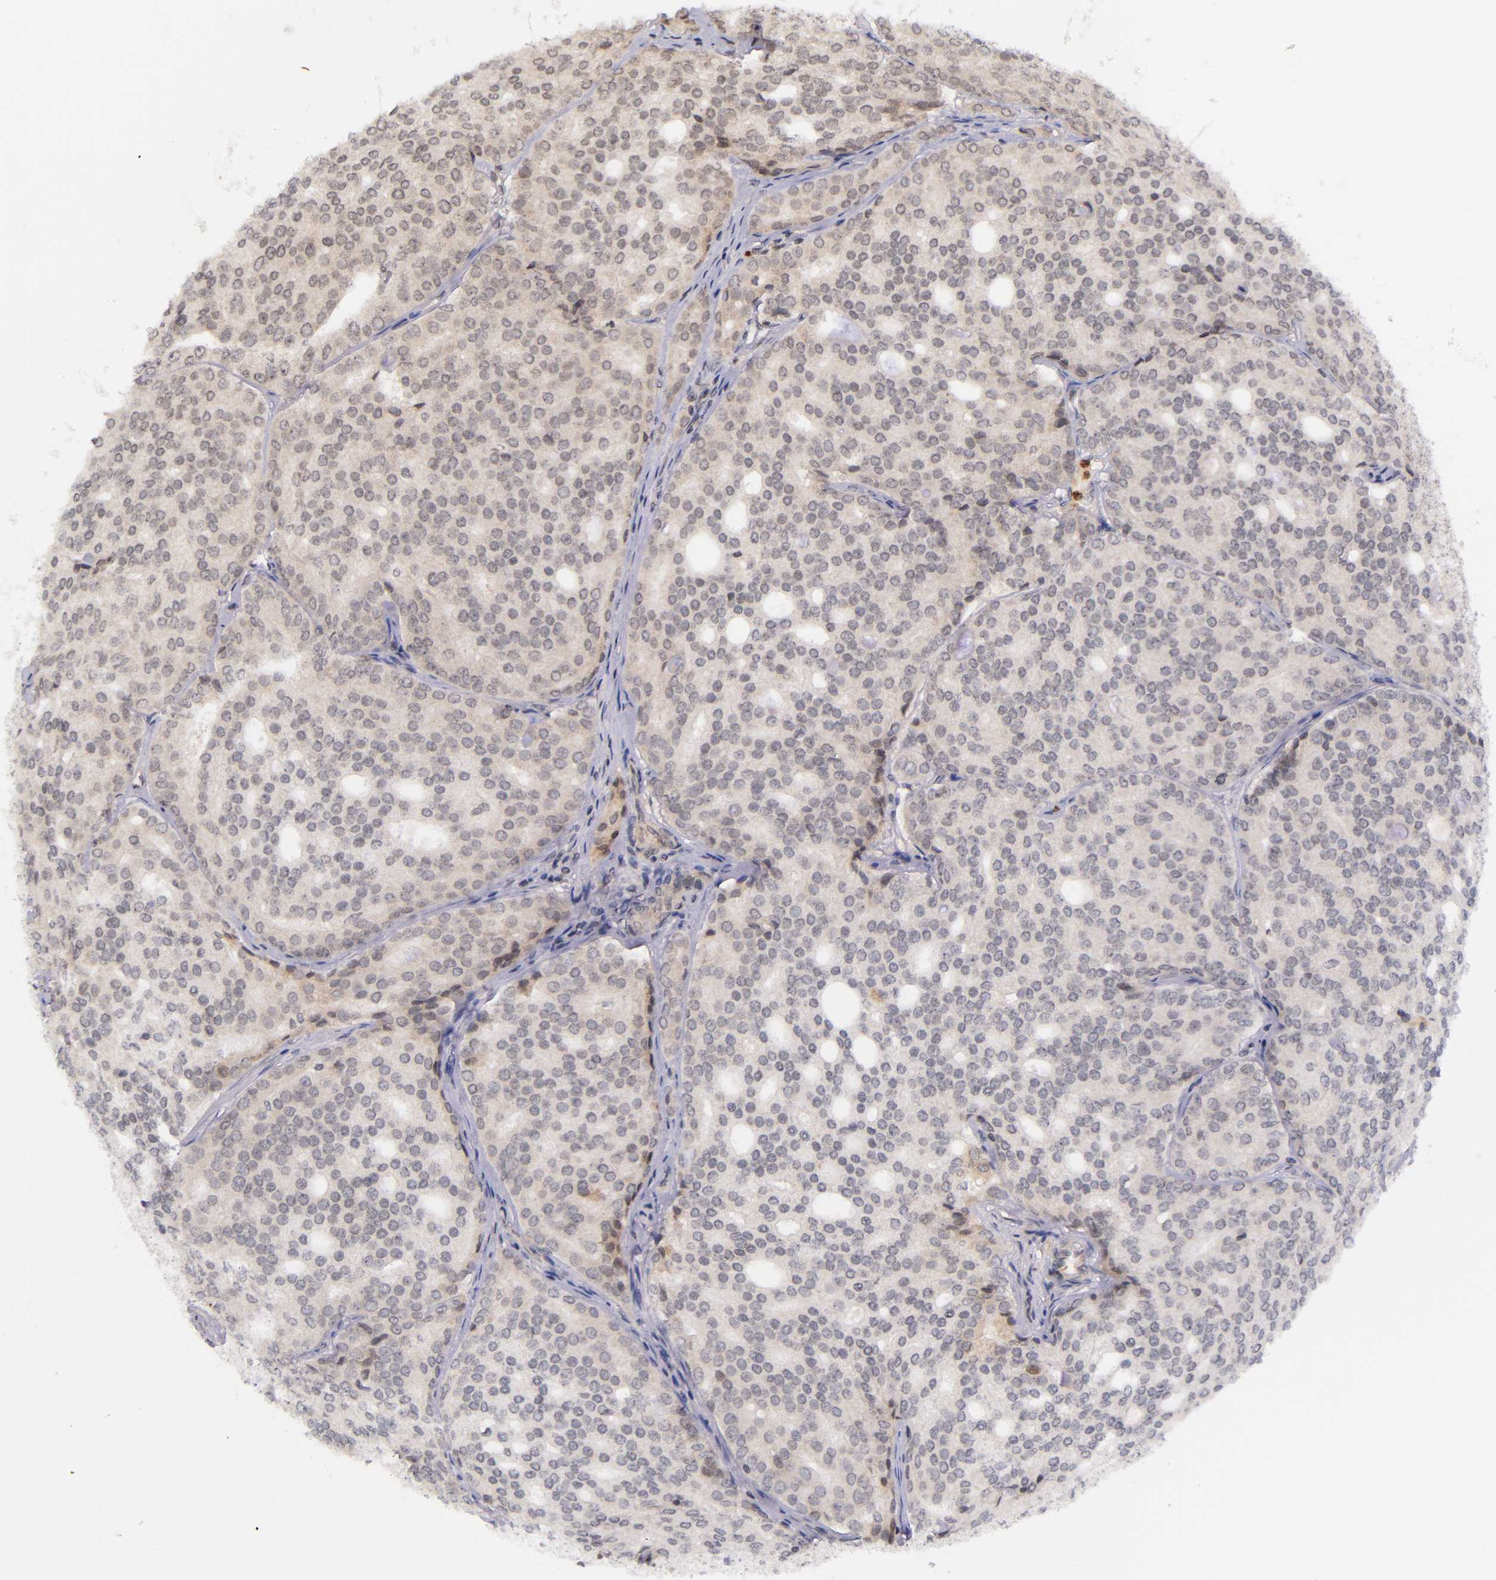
{"staining": {"intensity": "weak", "quantity": "25%-75%", "location": "cytoplasmic/membranous"}, "tissue": "prostate cancer", "cell_type": "Tumor cells", "image_type": "cancer", "snomed": [{"axis": "morphology", "description": "Adenocarcinoma, High grade"}, {"axis": "topography", "description": "Prostate"}], "caption": "A micrograph of prostate high-grade adenocarcinoma stained for a protein displays weak cytoplasmic/membranous brown staining in tumor cells.", "gene": "SELL", "patient": {"sex": "male", "age": 64}}